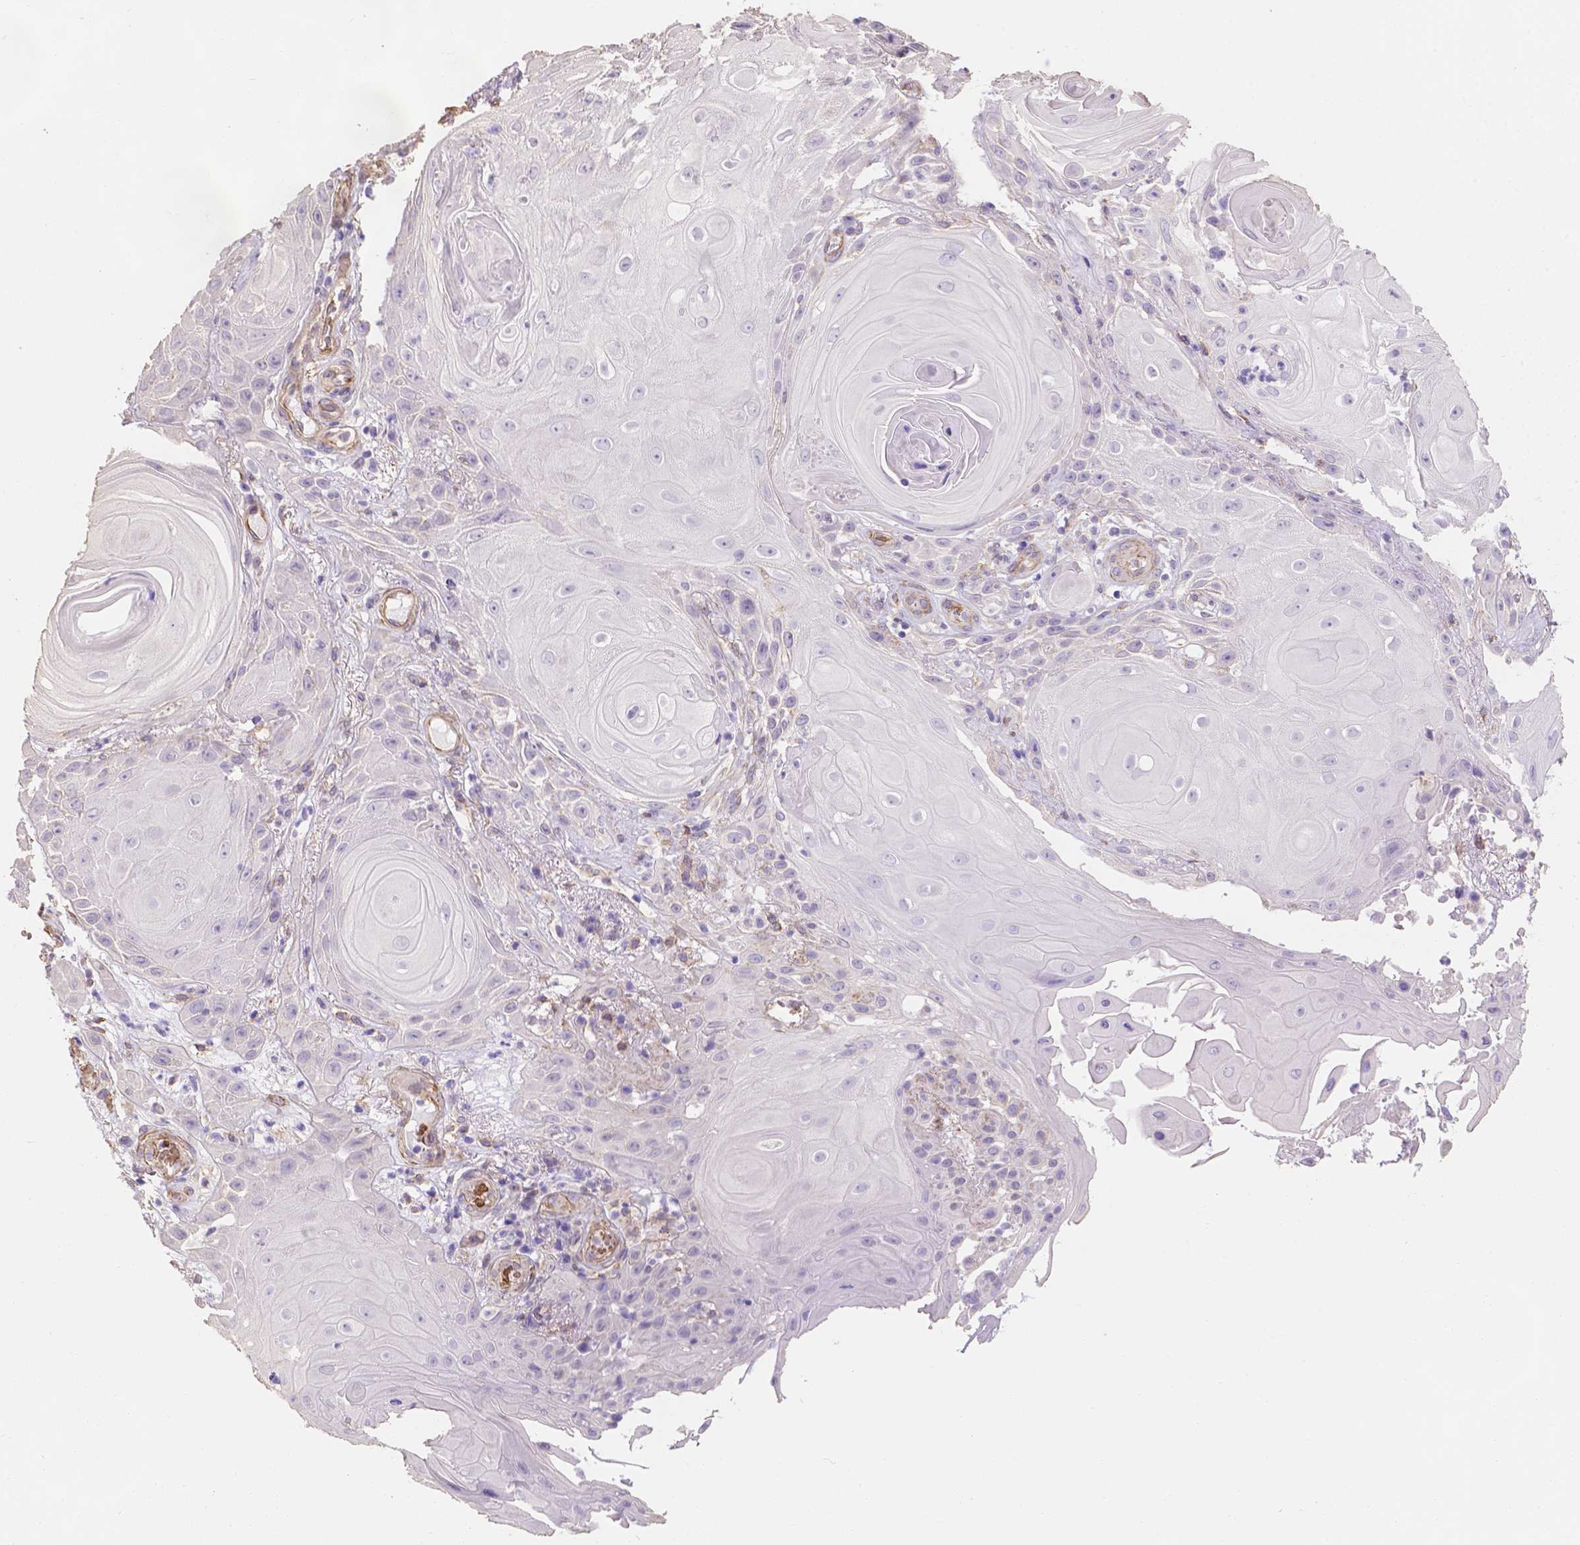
{"staining": {"intensity": "negative", "quantity": "none", "location": "none"}, "tissue": "skin cancer", "cell_type": "Tumor cells", "image_type": "cancer", "snomed": [{"axis": "morphology", "description": "Squamous cell carcinoma, NOS"}, {"axis": "topography", "description": "Skin"}], "caption": "This photomicrograph is of skin cancer stained with IHC to label a protein in brown with the nuclei are counter-stained blue. There is no positivity in tumor cells. (DAB (3,3'-diaminobenzidine) immunohistochemistry (IHC) with hematoxylin counter stain).", "gene": "SLC40A1", "patient": {"sex": "male", "age": 62}}